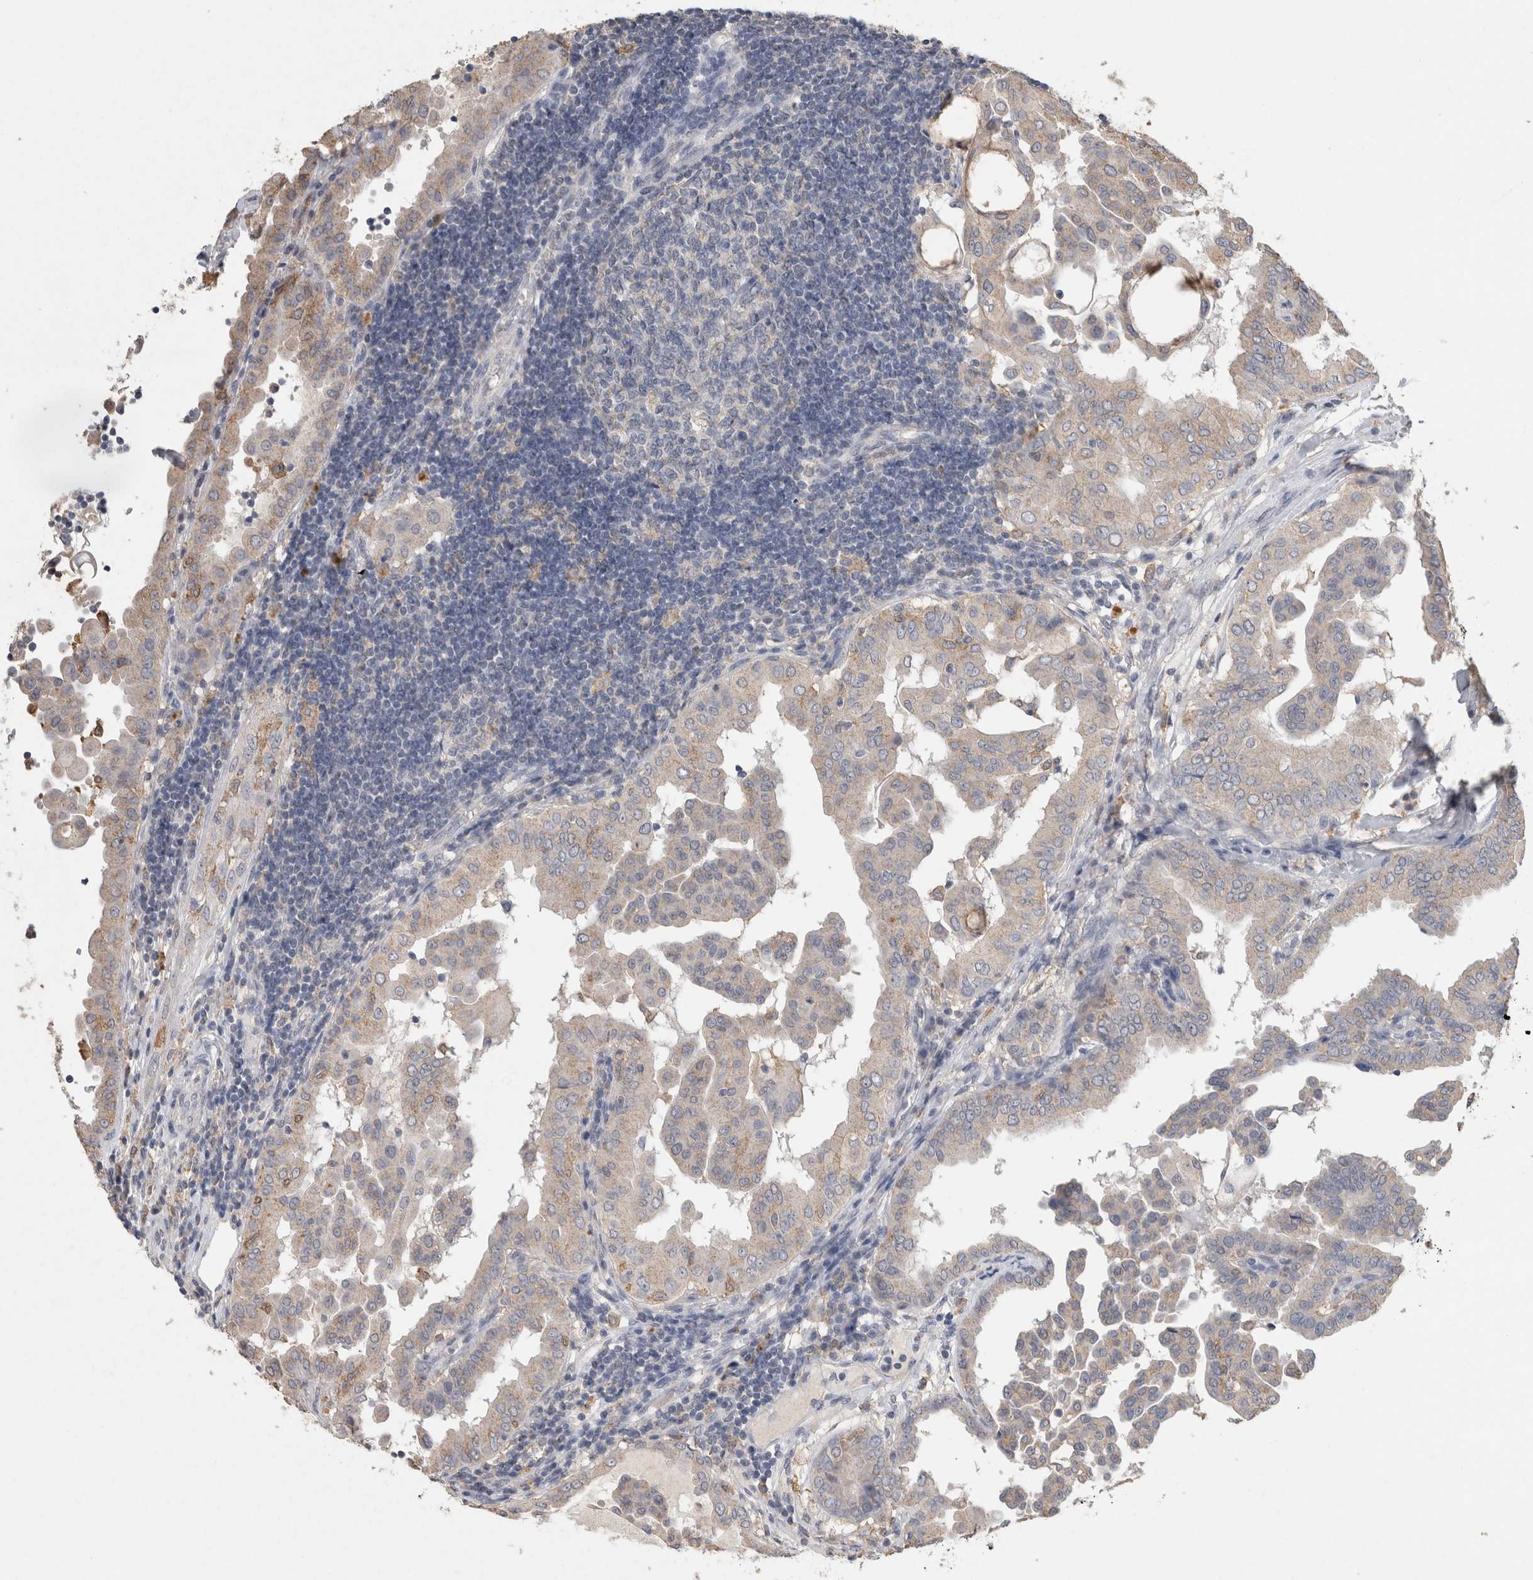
{"staining": {"intensity": "weak", "quantity": "25%-75%", "location": "cytoplasmic/membranous"}, "tissue": "thyroid cancer", "cell_type": "Tumor cells", "image_type": "cancer", "snomed": [{"axis": "morphology", "description": "Papillary adenocarcinoma, NOS"}, {"axis": "topography", "description": "Thyroid gland"}], "caption": "Weak cytoplasmic/membranous staining for a protein is identified in approximately 25%-75% of tumor cells of thyroid papillary adenocarcinoma using IHC.", "gene": "CNTFR", "patient": {"sex": "male", "age": 33}}